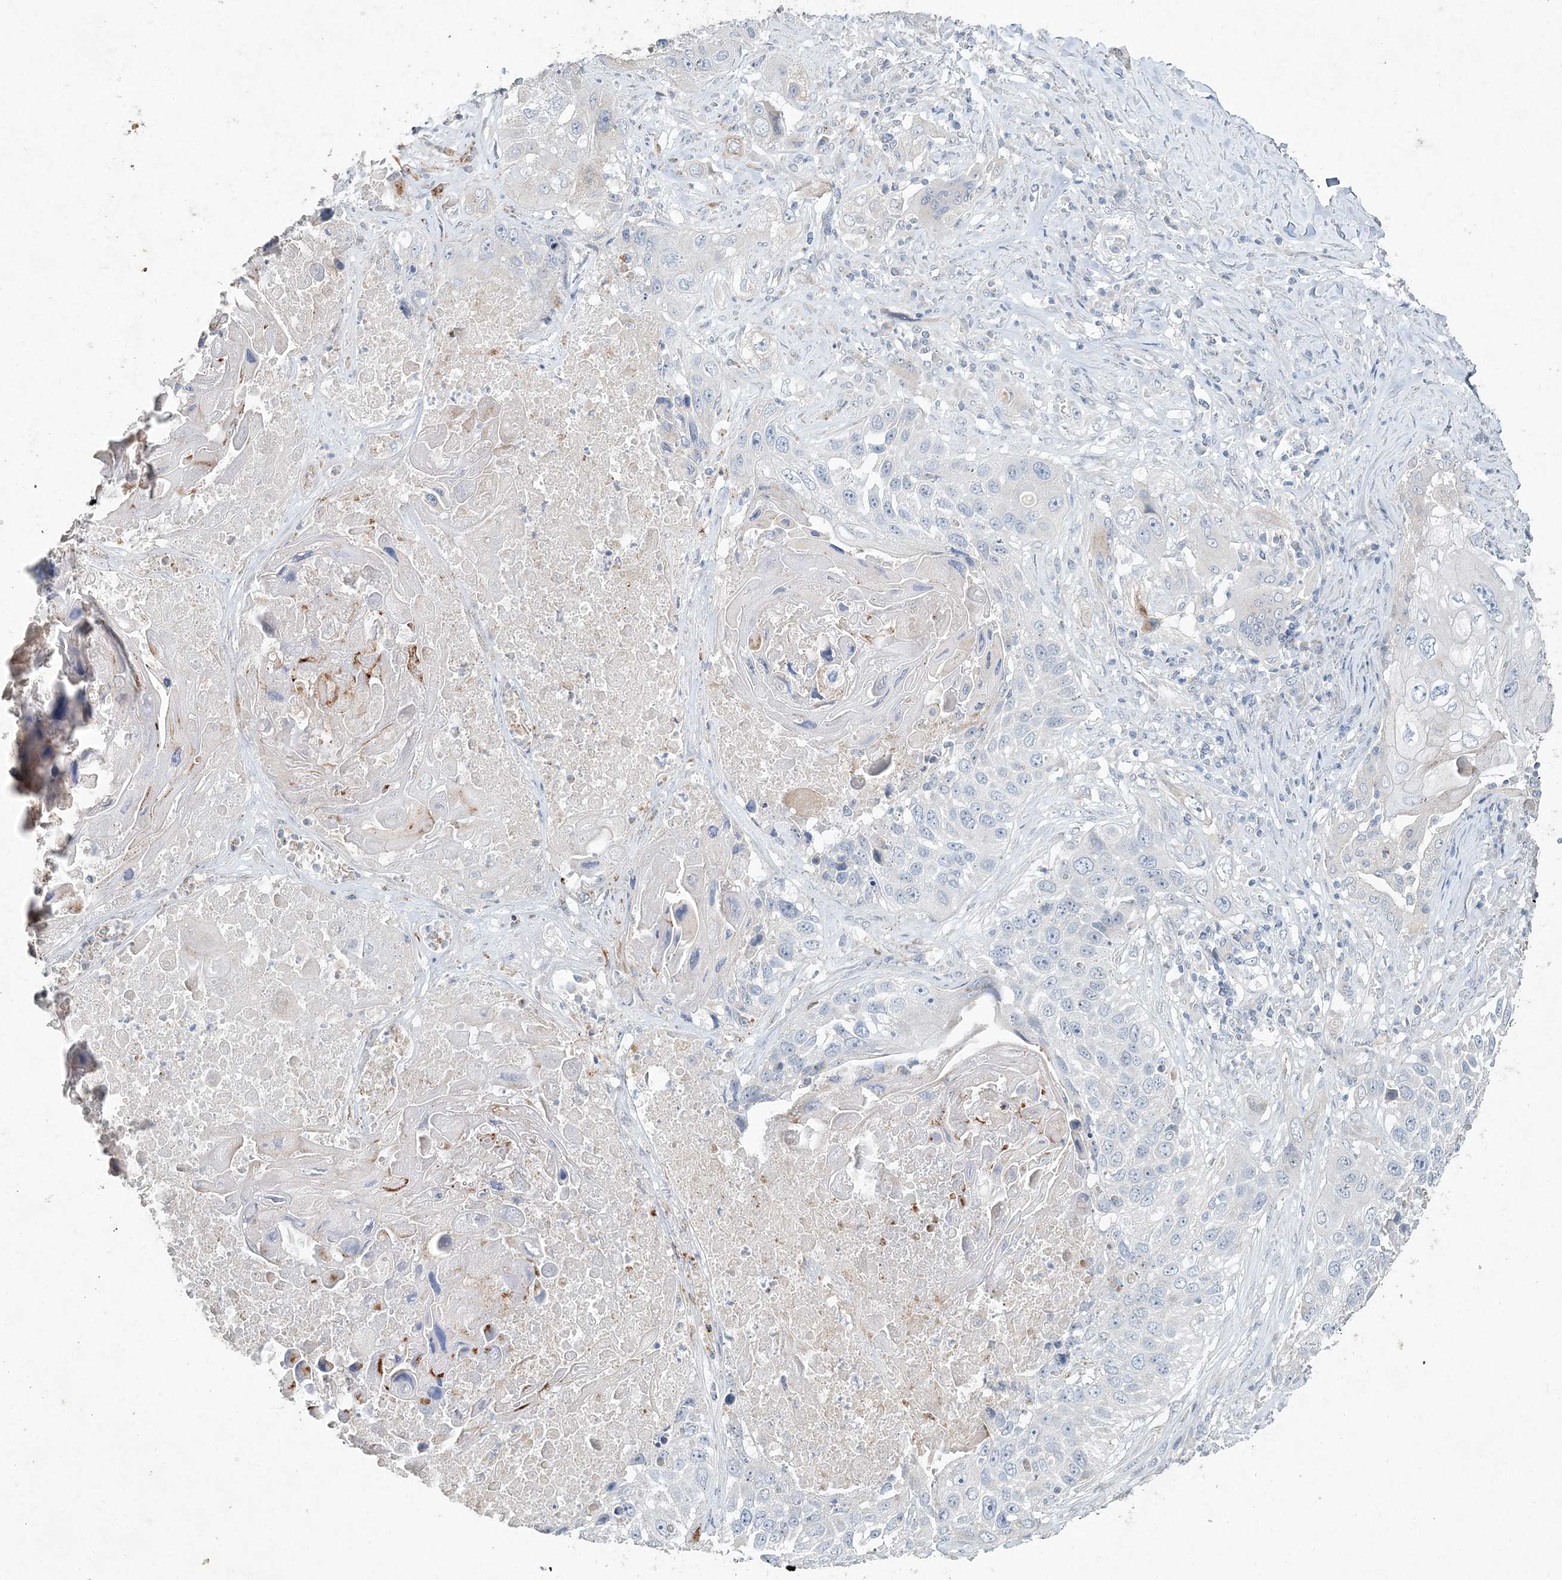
{"staining": {"intensity": "negative", "quantity": "none", "location": "none"}, "tissue": "lung cancer", "cell_type": "Tumor cells", "image_type": "cancer", "snomed": [{"axis": "morphology", "description": "Squamous cell carcinoma, NOS"}, {"axis": "topography", "description": "Lung"}], "caption": "Immunohistochemistry (IHC) of human squamous cell carcinoma (lung) reveals no positivity in tumor cells.", "gene": "DNAH5", "patient": {"sex": "male", "age": 61}}